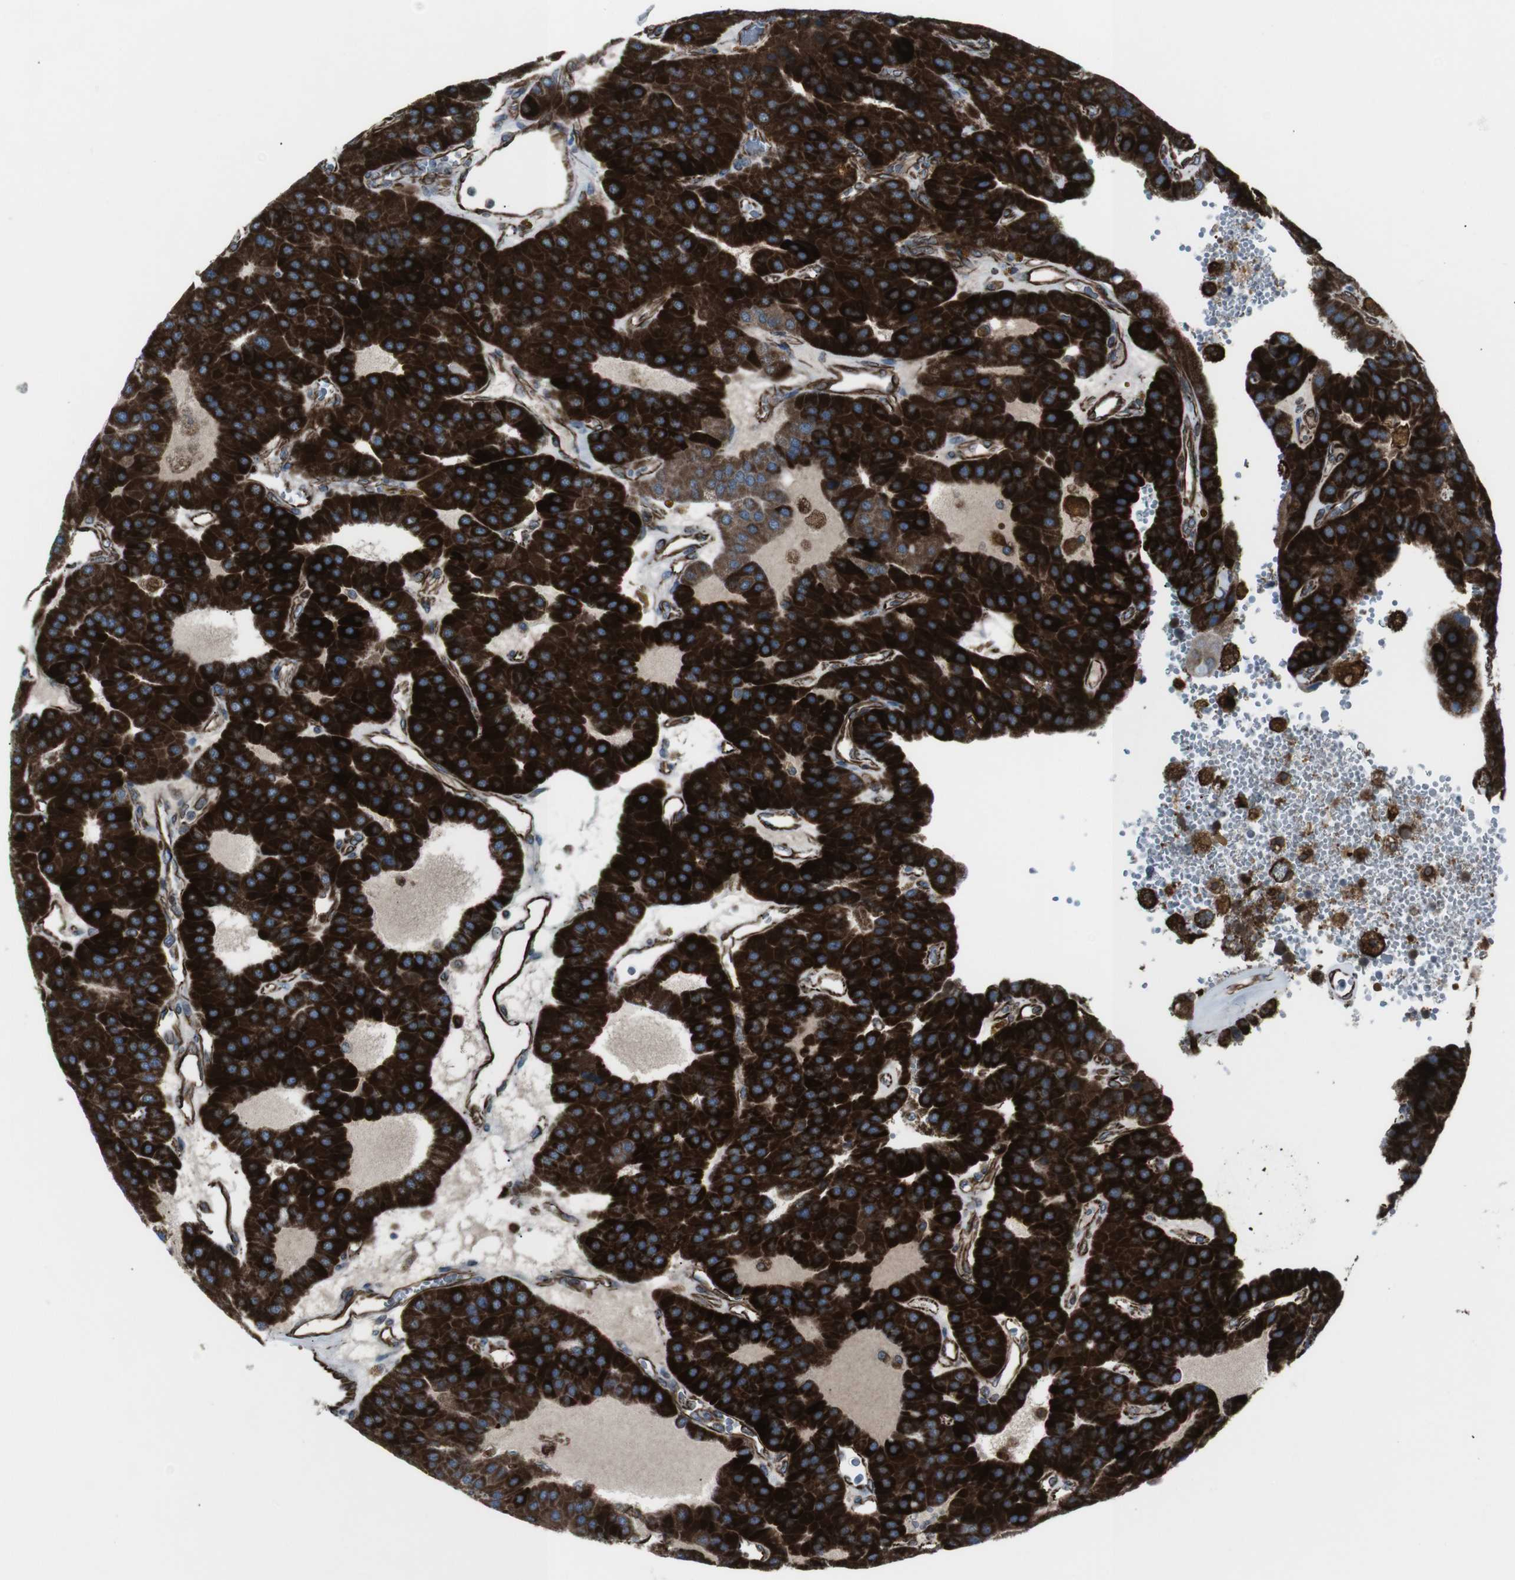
{"staining": {"intensity": "strong", "quantity": ">75%", "location": "cytoplasmic/membranous"}, "tissue": "parathyroid gland", "cell_type": "Glandular cells", "image_type": "normal", "snomed": [{"axis": "morphology", "description": "Normal tissue, NOS"}, {"axis": "morphology", "description": "Adenoma, NOS"}, {"axis": "topography", "description": "Parathyroid gland"}], "caption": "Brown immunohistochemical staining in benign human parathyroid gland reveals strong cytoplasmic/membranous staining in approximately >75% of glandular cells.", "gene": "TMEM141", "patient": {"sex": "female", "age": 86}}